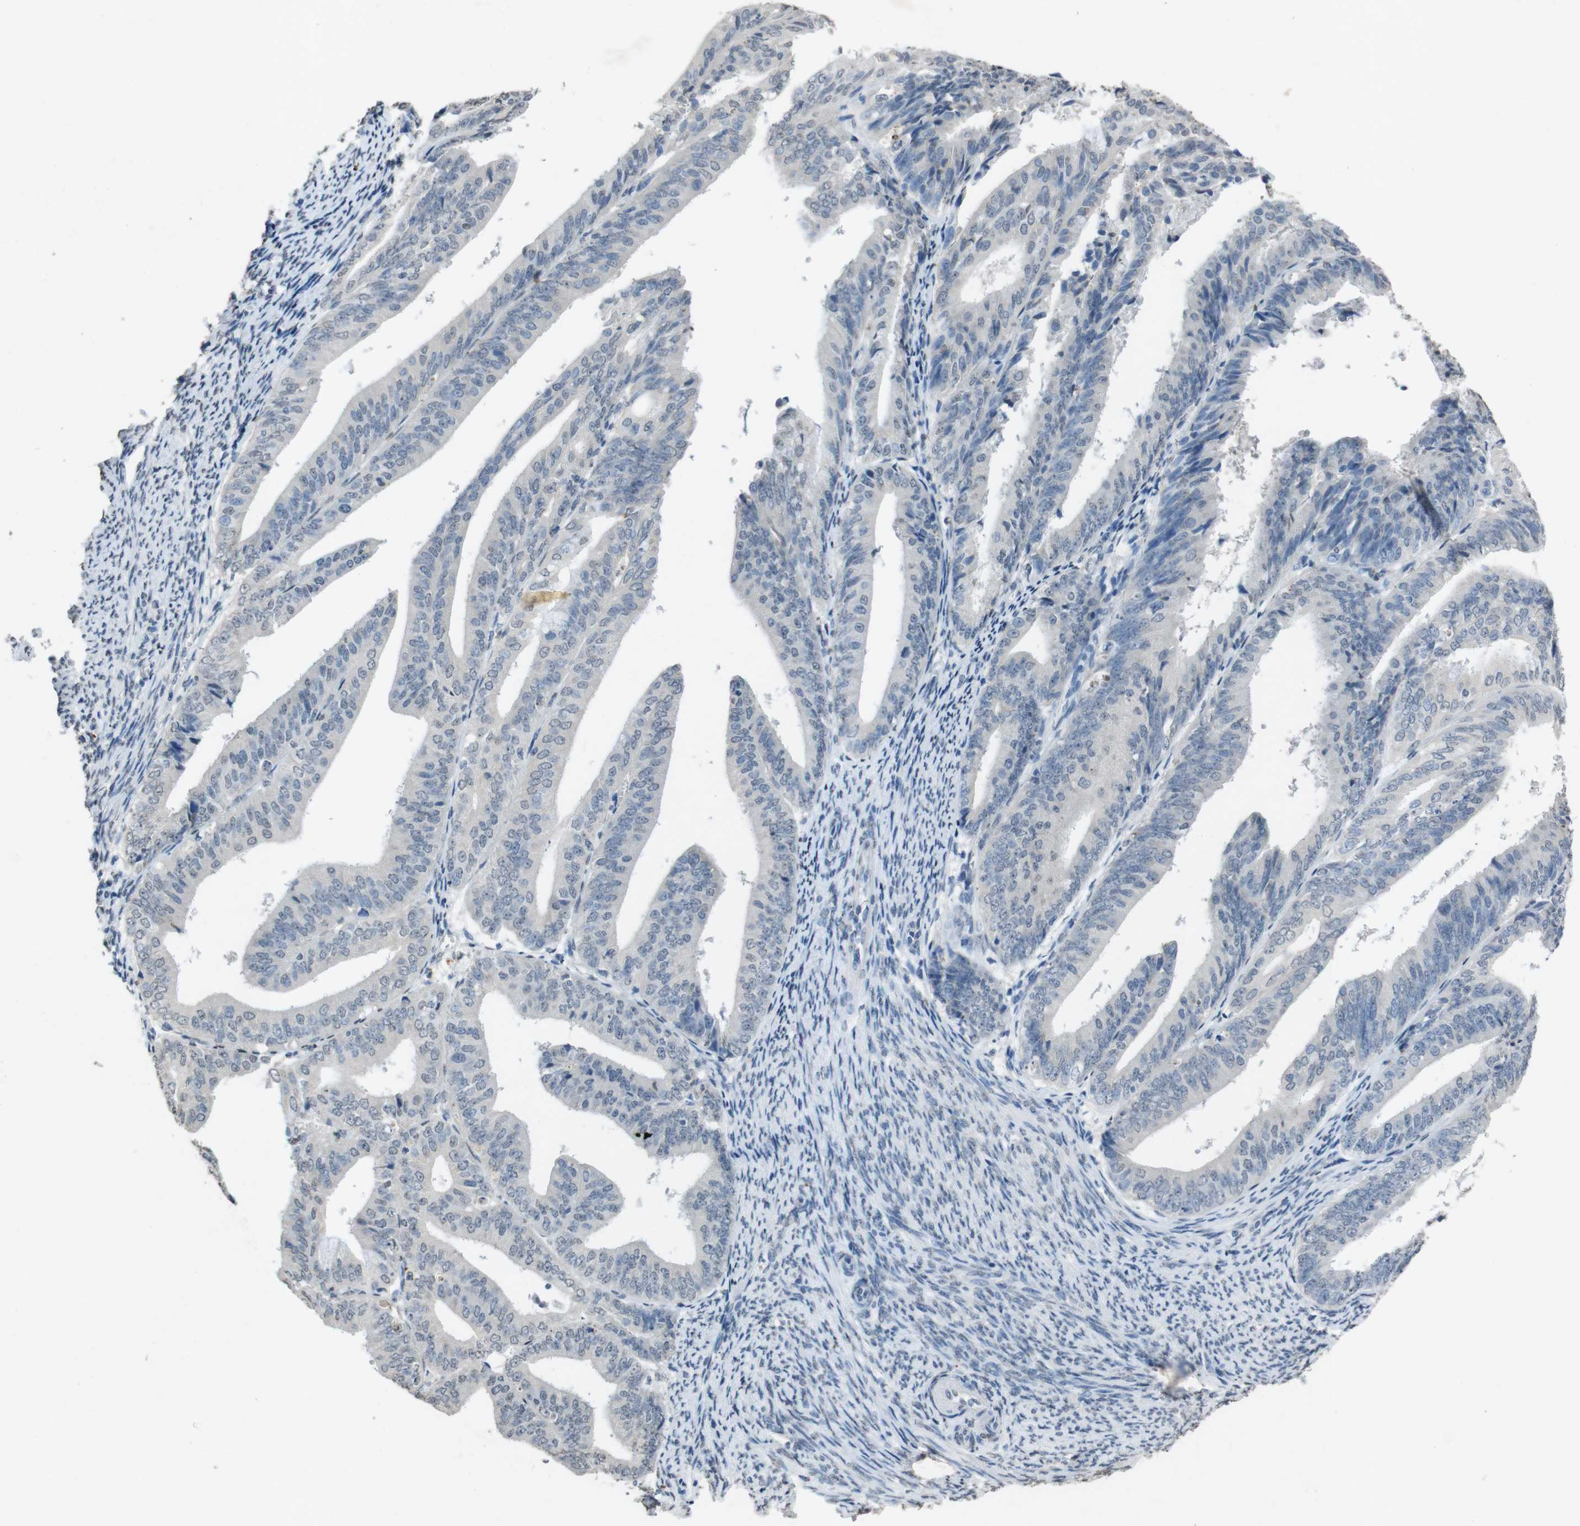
{"staining": {"intensity": "negative", "quantity": "none", "location": "none"}, "tissue": "endometrial cancer", "cell_type": "Tumor cells", "image_type": "cancer", "snomed": [{"axis": "morphology", "description": "Adenocarcinoma, NOS"}, {"axis": "topography", "description": "Endometrium"}], "caption": "This is a histopathology image of immunohistochemistry staining of adenocarcinoma (endometrial), which shows no positivity in tumor cells. (Stains: DAB (3,3'-diaminobenzidine) immunohistochemistry with hematoxylin counter stain, Microscopy: brightfield microscopy at high magnification).", "gene": "STBD1", "patient": {"sex": "female", "age": 63}}